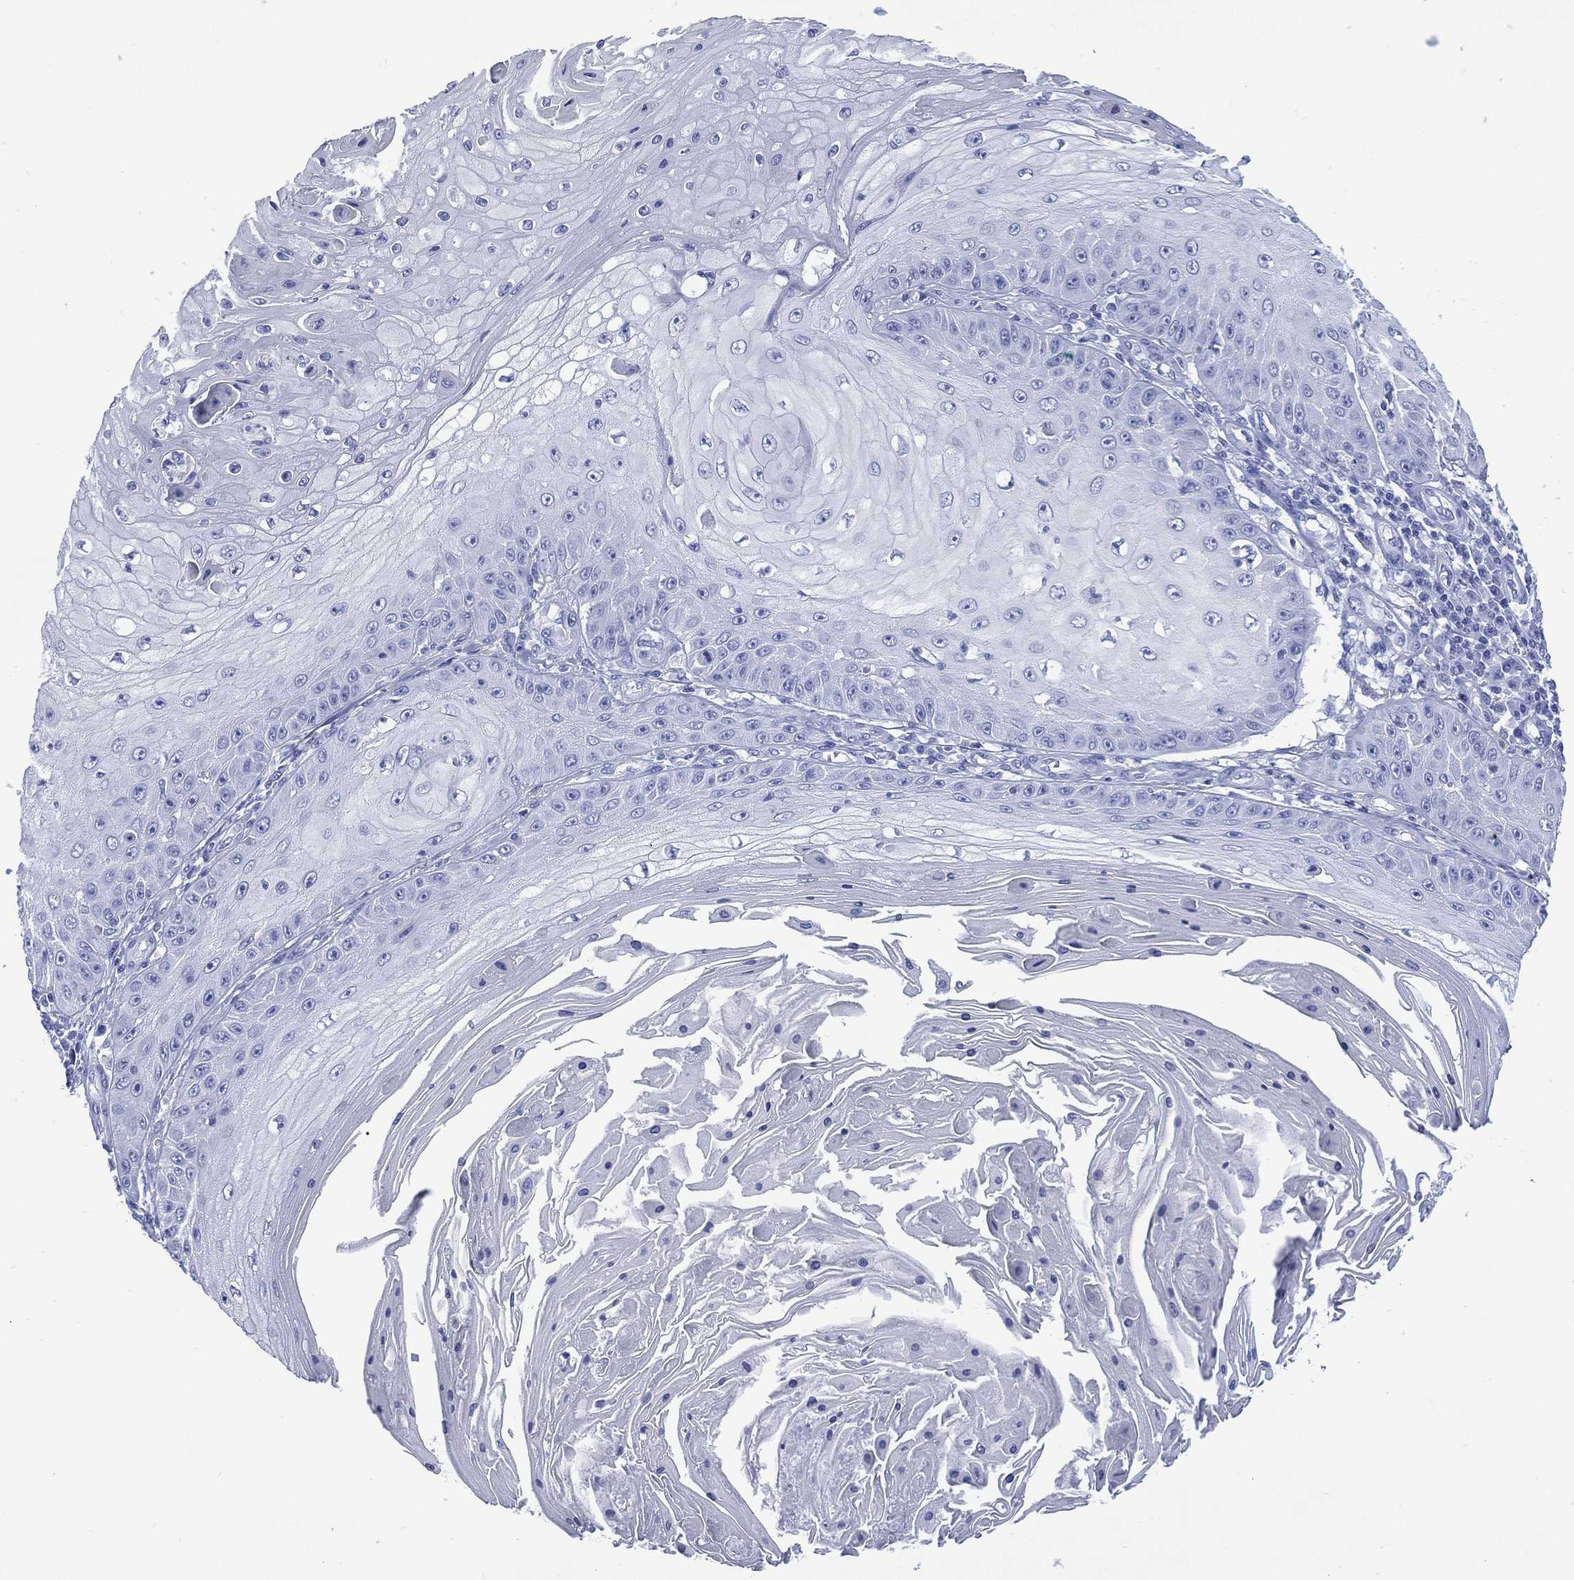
{"staining": {"intensity": "negative", "quantity": "none", "location": "none"}, "tissue": "skin cancer", "cell_type": "Tumor cells", "image_type": "cancer", "snomed": [{"axis": "morphology", "description": "Squamous cell carcinoma, NOS"}, {"axis": "topography", "description": "Skin"}], "caption": "IHC histopathology image of skin cancer (squamous cell carcinoma) stained for a protein (brown), which shows no staining in tumor cells.", "gene": "SHCBP1L", "patient": {"sex": "male", "age": 70}}